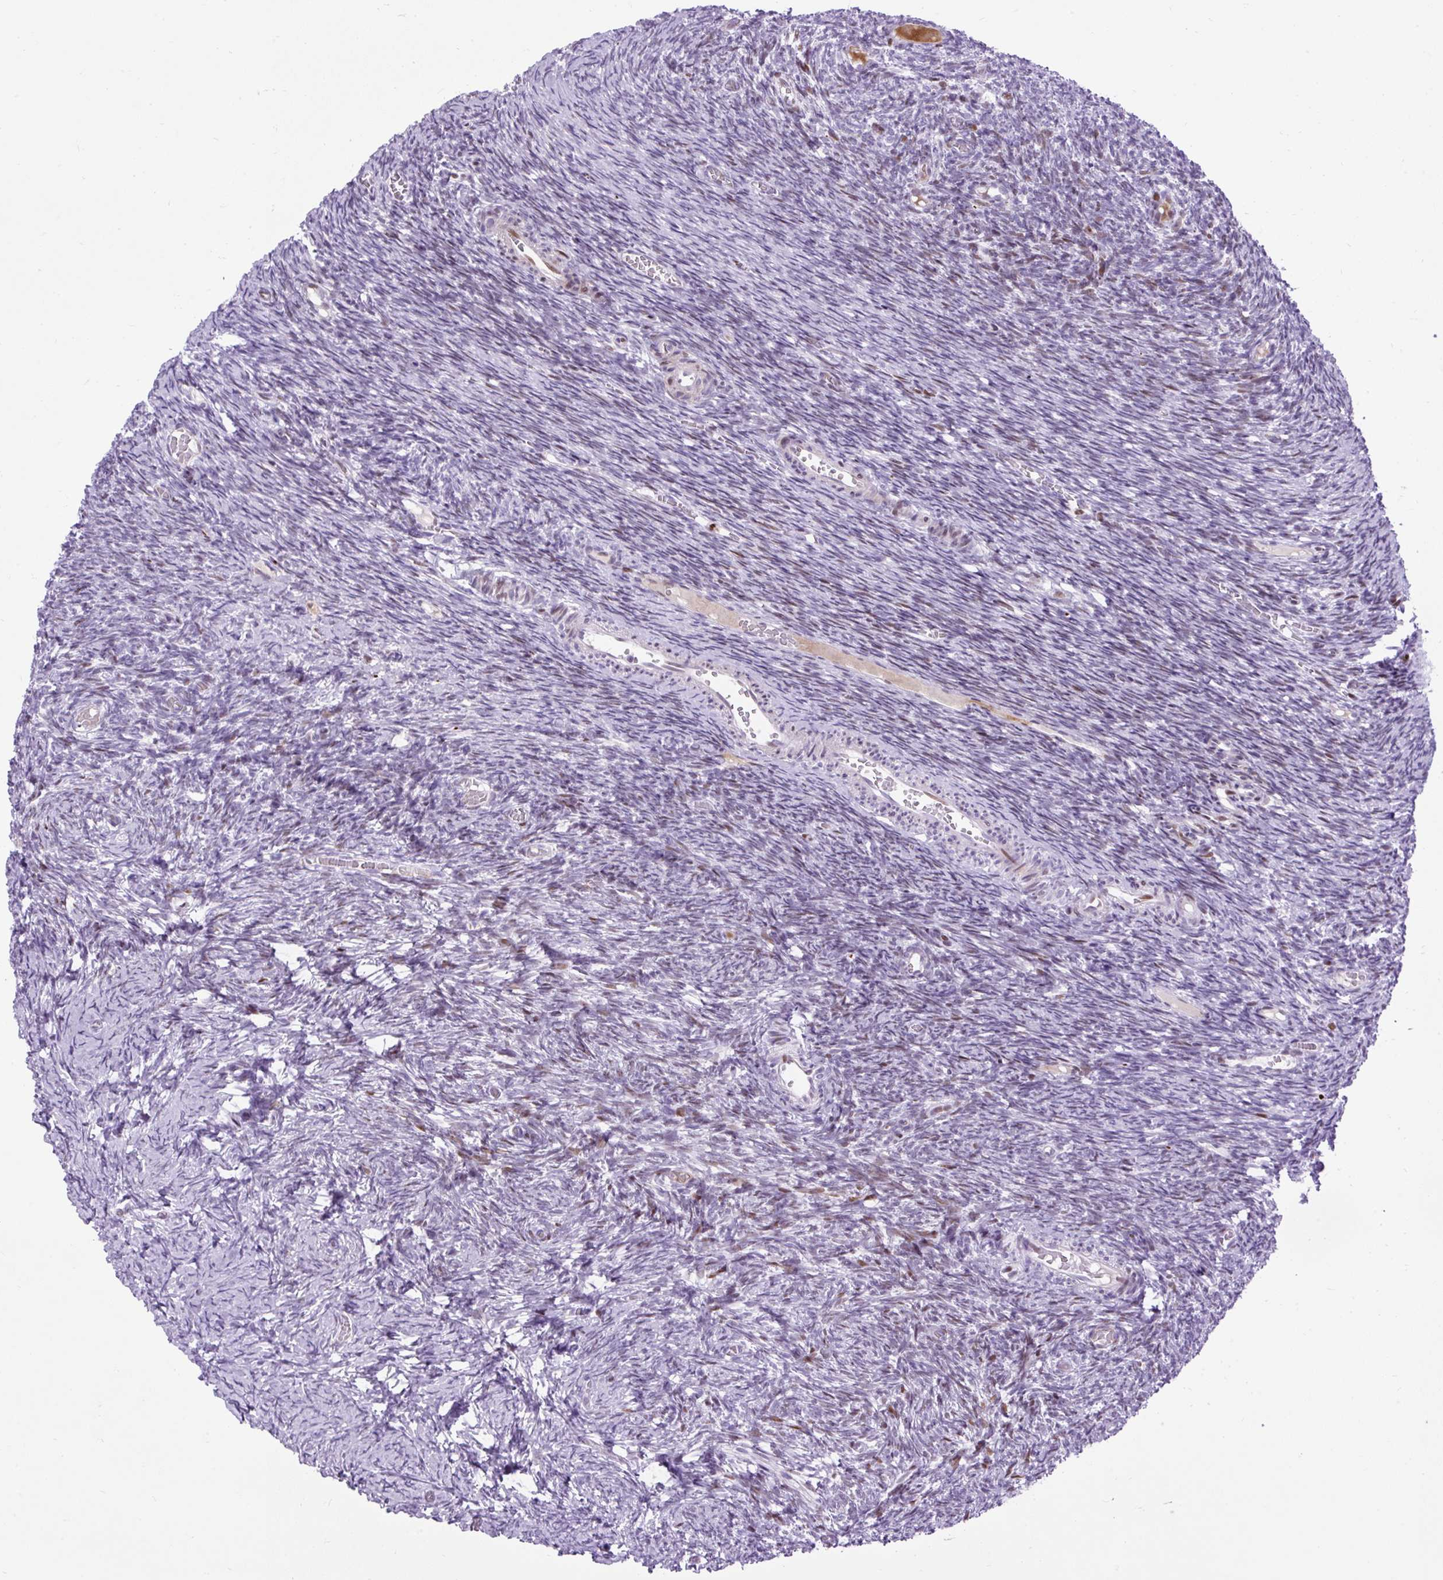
{"staining": {"intensity": "negative", "quantity": "none", "location": "none"}, "tissue": "ovary", "cell_type": "Ovarian stroma cells", "image_type": "normal", "snomed": [{"axis": "morphology", "description": "Normal tissue, NOS"}, {"axis": "topography", "description": "Ovary"}], "caption": "IHC histopathology image of normal ovary: ovary stained with DAB (3,3'-diaminobenzidine) demonstrates no significant protein expression in ovarian stroma cells. (DAB immunohistochemistry visualized using brightfield microscopy, high magnification).", "gene": "SPC24", "patient": {"sex": "female", "age": 39}}